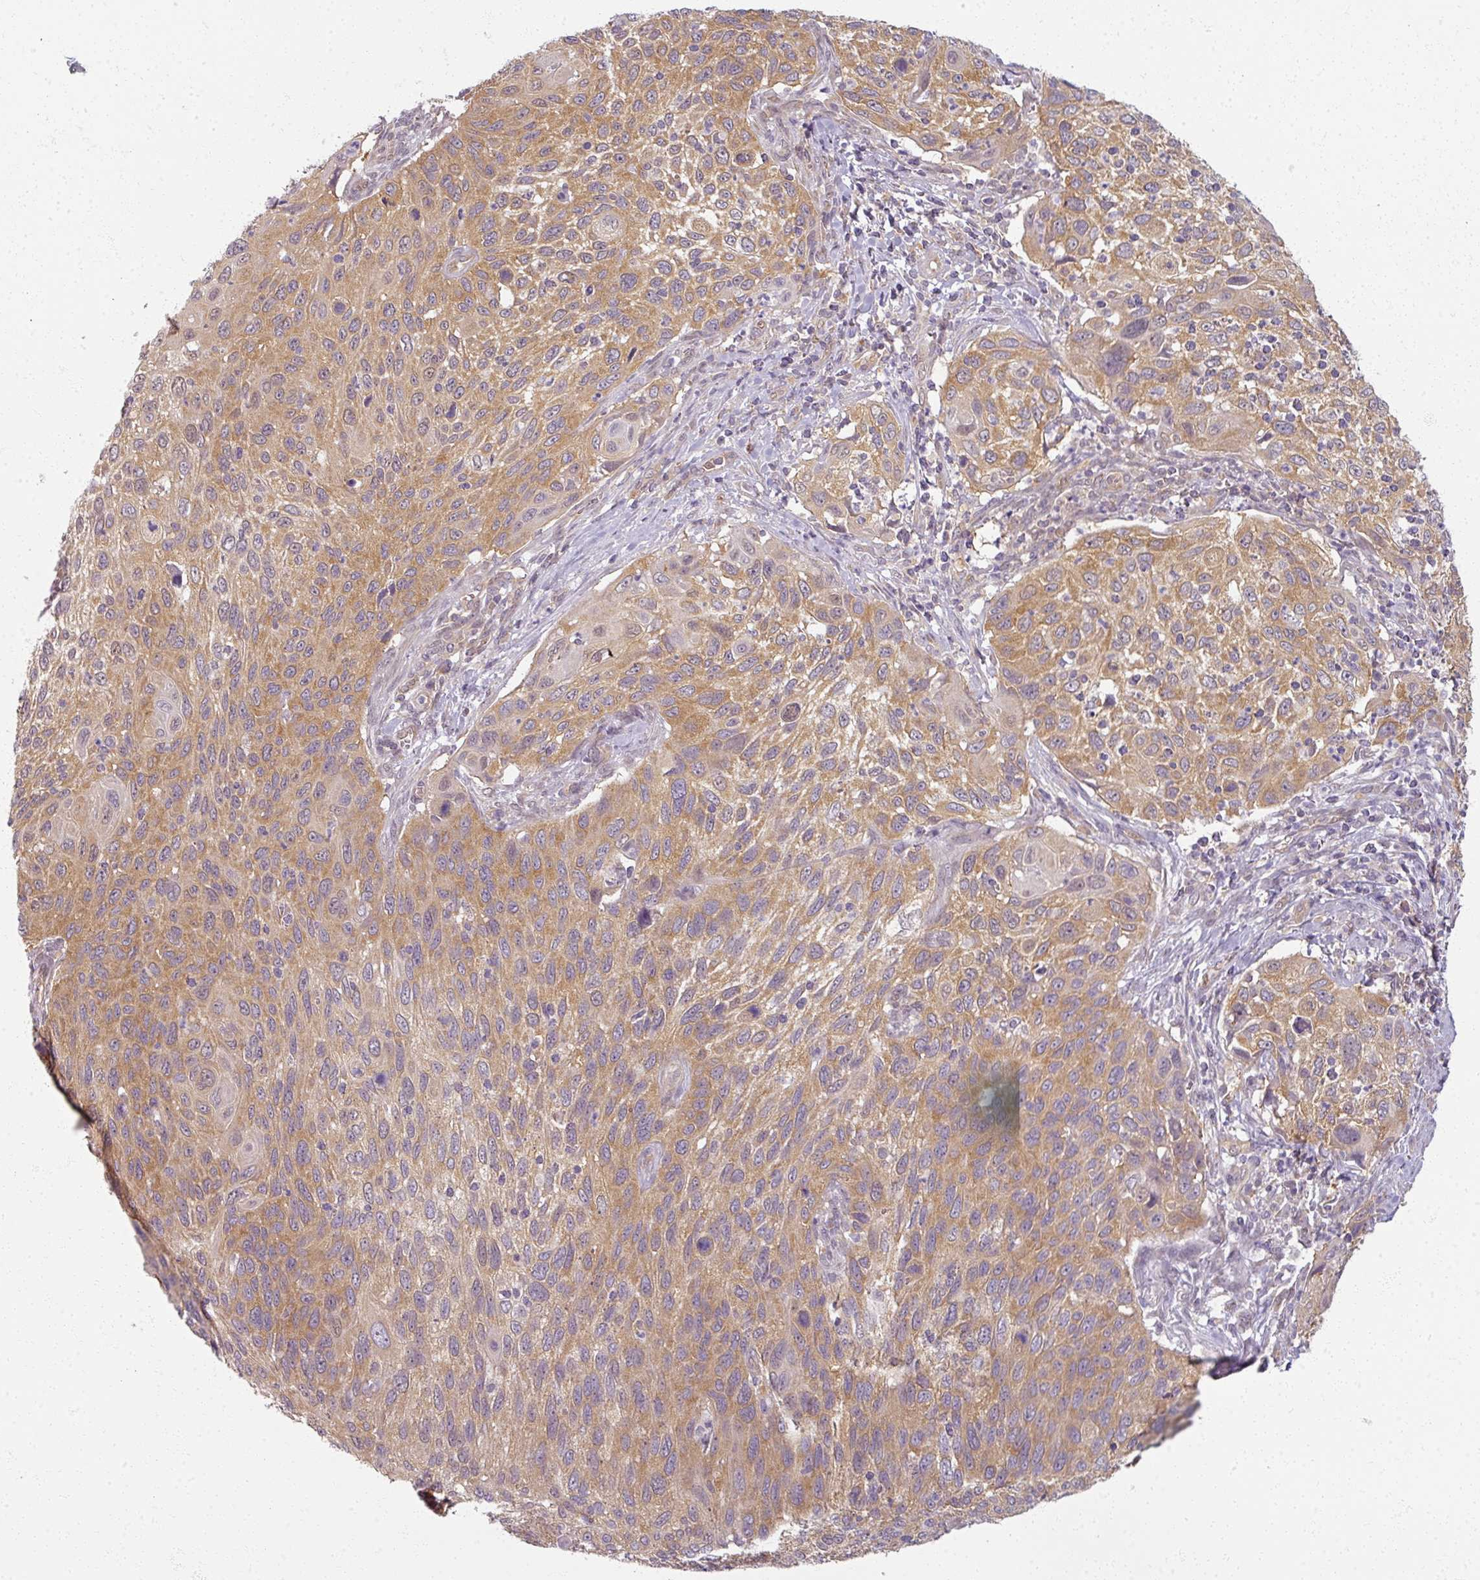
{"staining": {"intensity": "moderate", "quantity": "25%-75%", "location": "cytoplasmic/membranous"}, "tissue": "cervical cancer", "cell_type": "Tumor cells", "image_type": "cancer", "snomed": [{"axis": "morphology", "description": "Squamous cell carcinoma, NOS"}, {"axis": "topography", "description": "Cervix"}], "caption": "Immunohistochemistry (IHC) micrograph of human cervical cancer stained for a protein (brown), which demonstrates medium levels of moderate cytoplasmic/membranous staining in approximately 25%-75% of tumor cells.", "gene": "AGPAT4", "patient": {"sex": "female", "age": 70}}